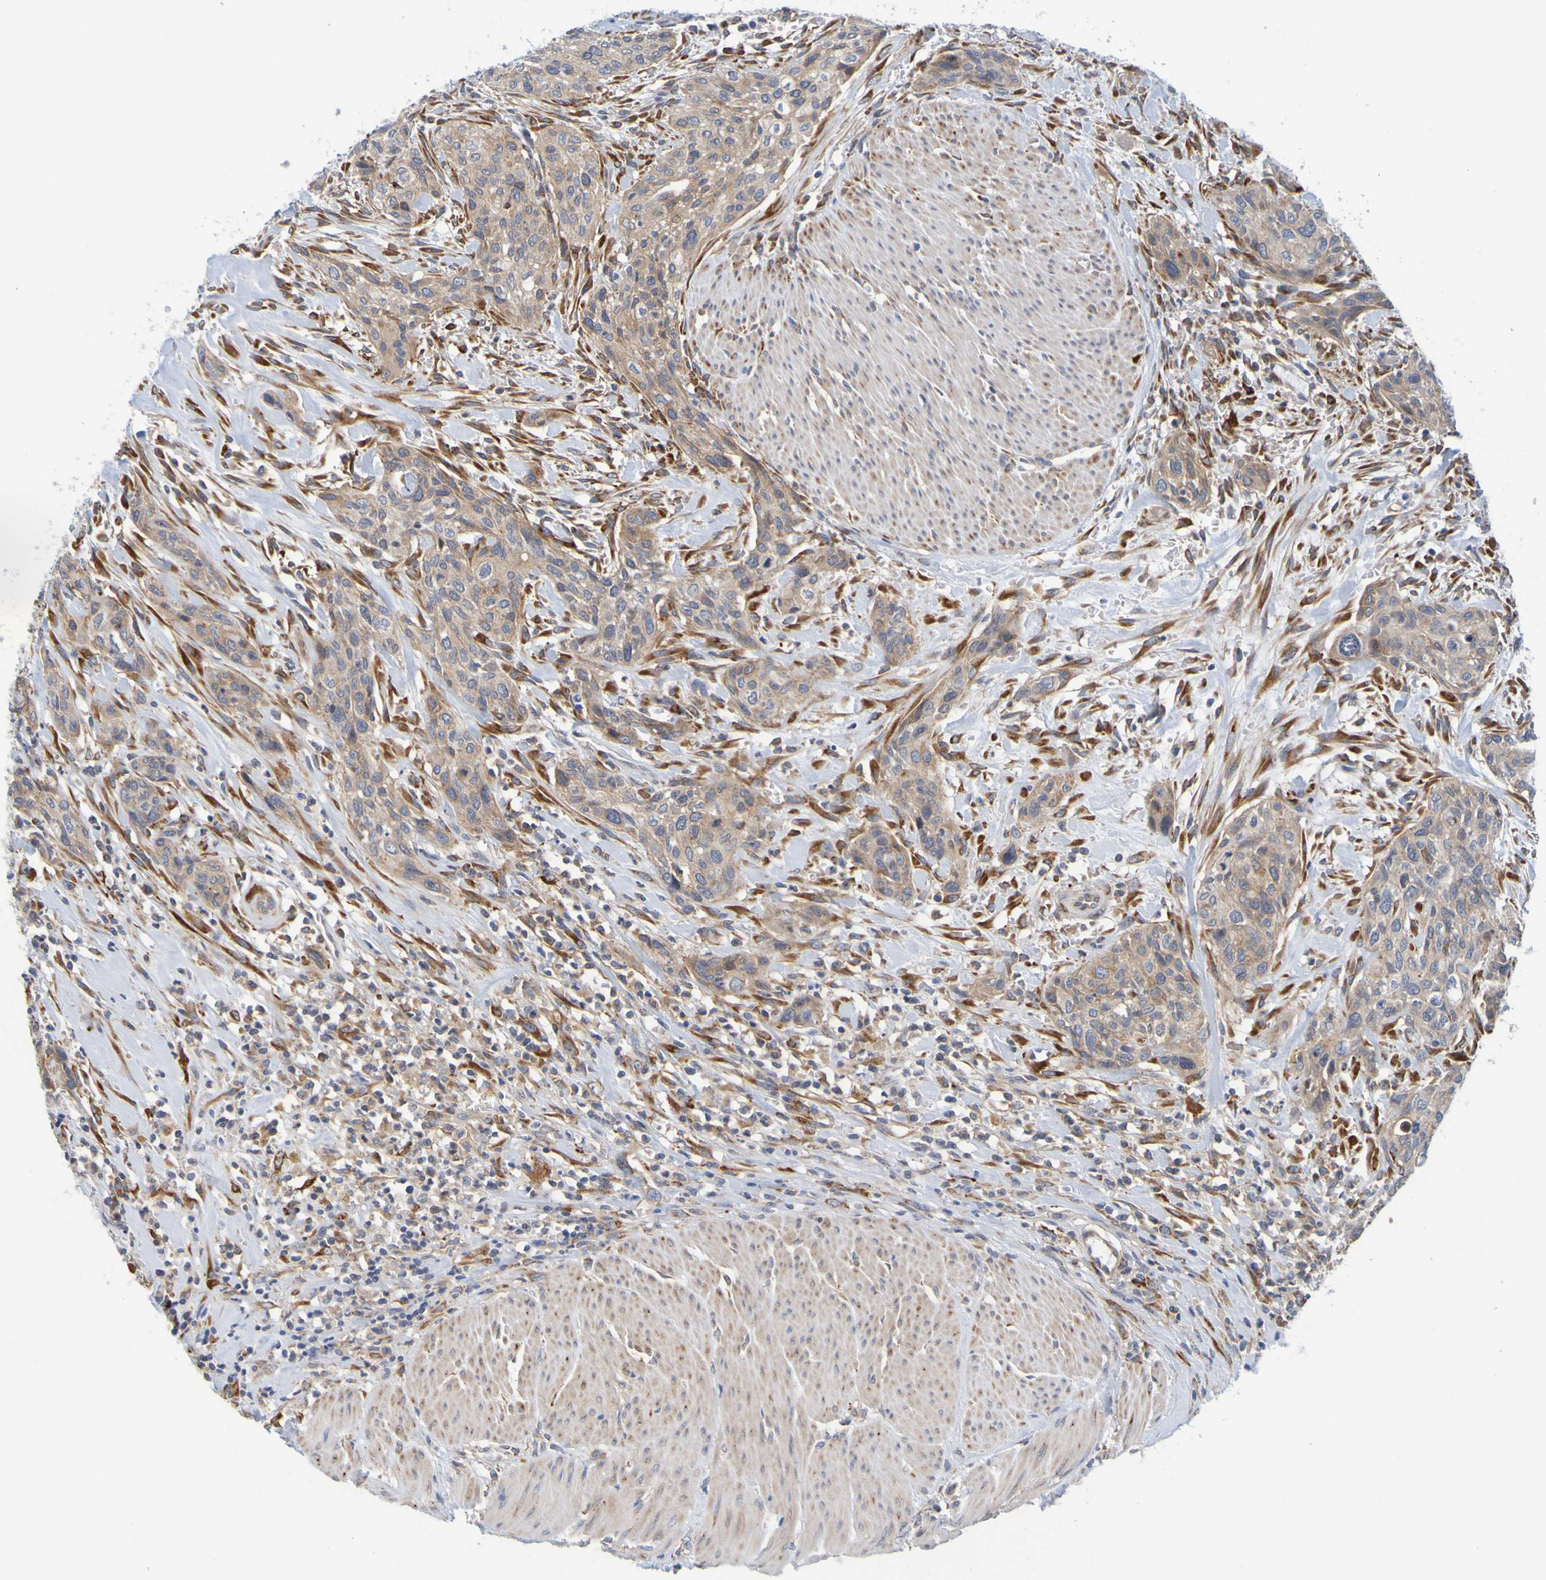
{"staining": {"intensity": "weak", "quantity": ">75%", "location": "cytoplasmic/membranous"}, "tissue": "urothelial cancer", "cell_type": "Tumor cells", "image_type": "cancer", "snomed": [{"axis": "morphology", "description": "Urothelial carcinoma, High grade"}, {"axis": "topography", "description": "Urinary bladder"}], "caption": "IHC of human high-grade urothelial carcinoma demonstrates low levels of weak cytoplasmic/membranous staining in approximately >75% of tumor cells.", "gene": "SIL1", "patient": {"sex": "male", "age": 35}}